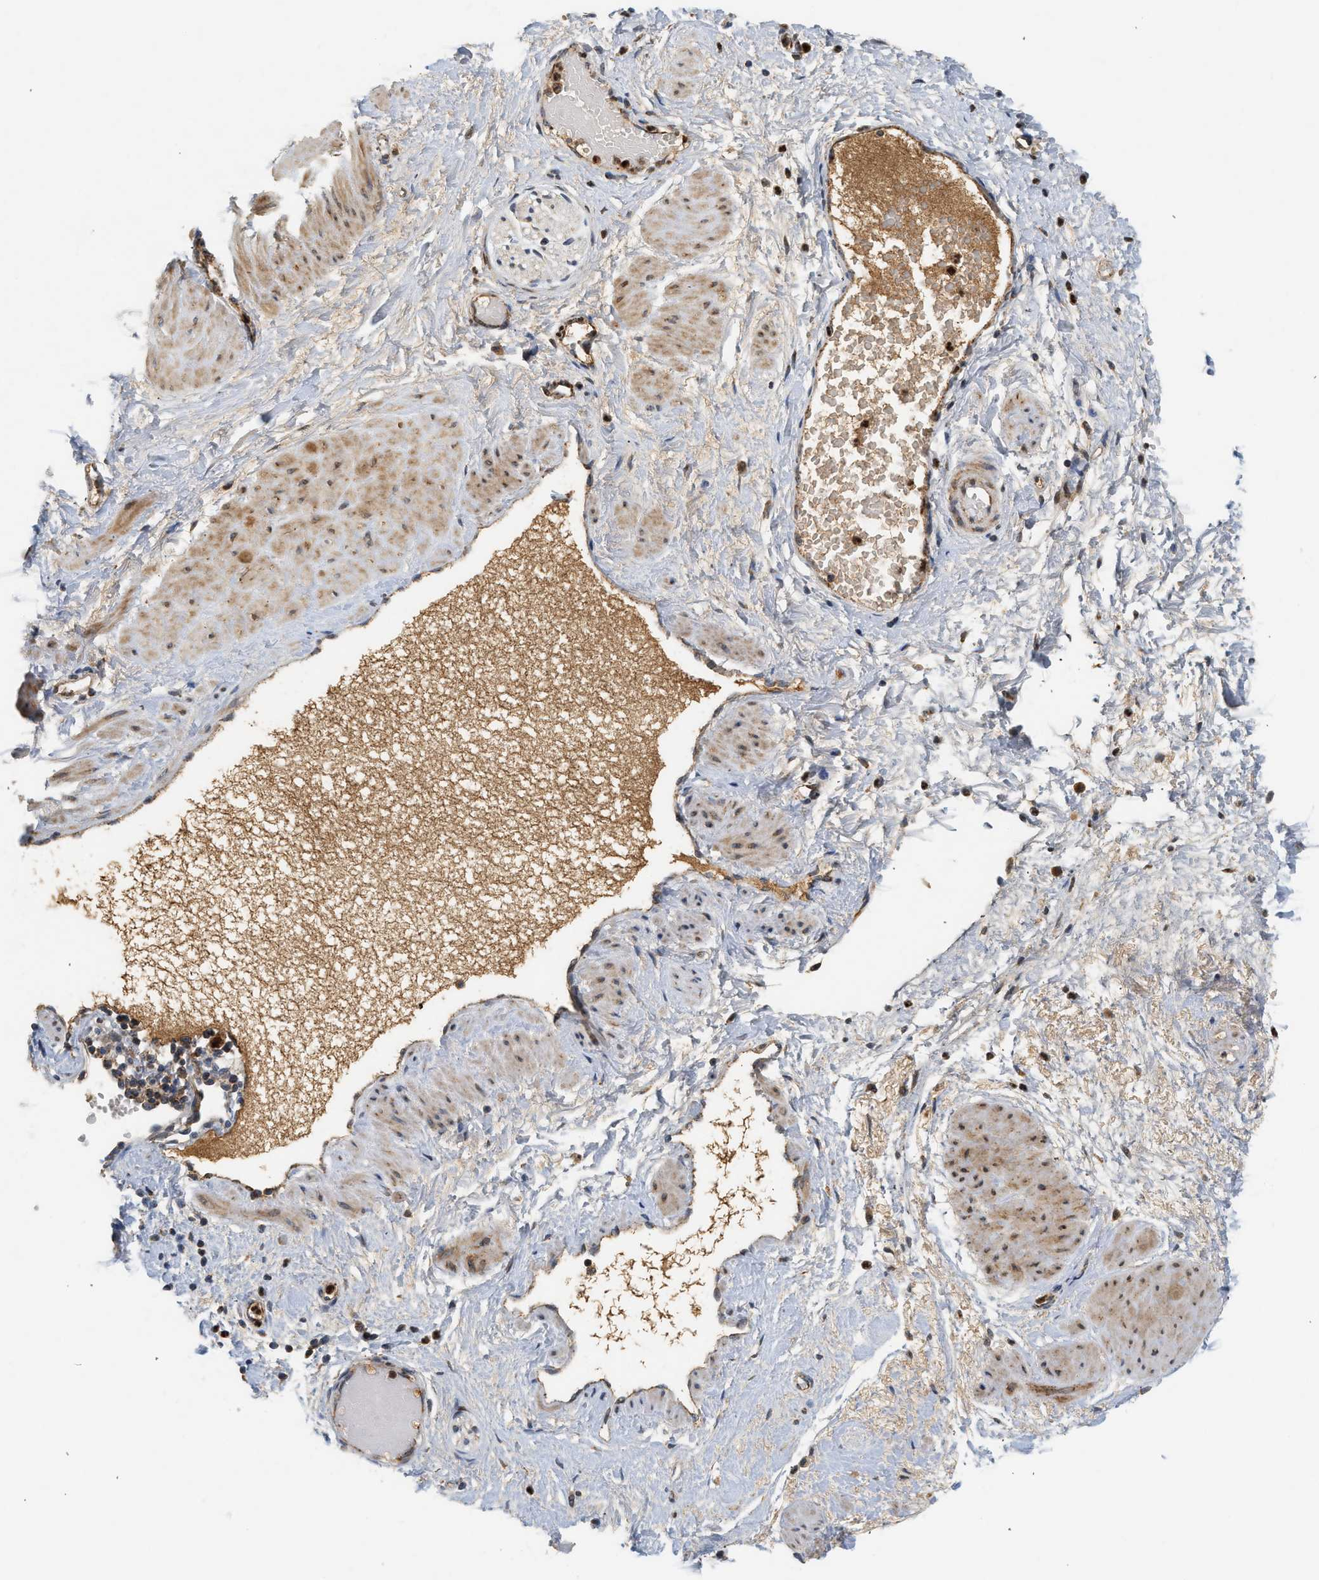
{"staining": {"intensity": "moderate", "quantity": "25%-75%", "location": "cytoplasmic/membranous"}, "tissue": "adipose tissue", "cell_type": "Adipocytes", "image_type": "normal", "snomed": [{"axis": "morphology", "description": "Normal tissue, NOS"}, {"axis": "topography", "description": "Soft tissue"}, {"axis": "topography", "description": "Vascular tissue"}], "caption": "Immunohistochemistry micrograph of normal human adipose tissue stained for a protein (brown), which reveals medium levels of moderate cytoplasmic/membranous expression in about 25%-75% of adipocytes.", "gene": "MCU", "patient": {"sex": "female", "age": 35}}